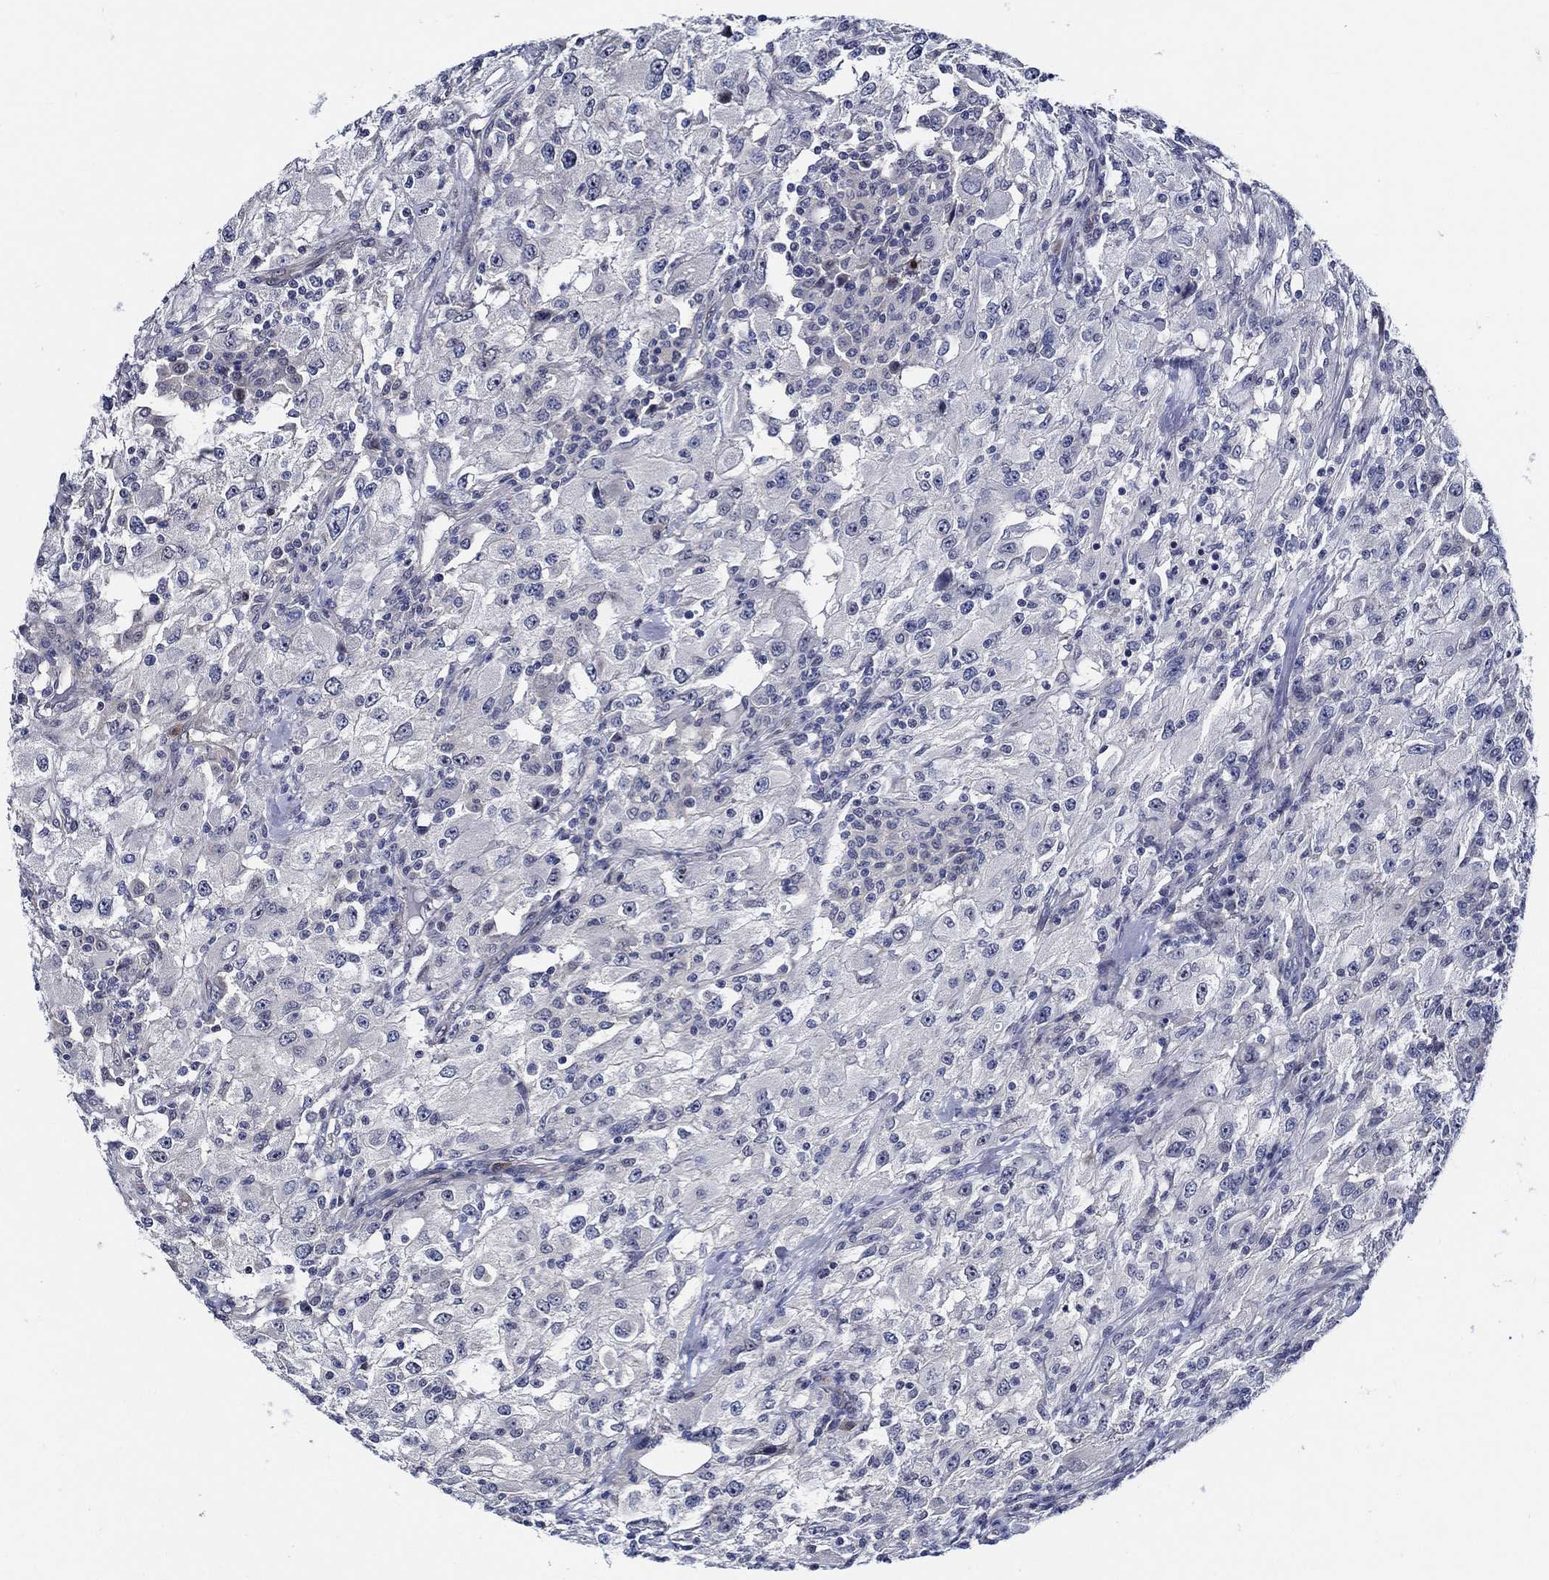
{"staining": {"intensity": "negative", "quantity": "none", "location": "none"}, "tissue": "renal cancer", "cell_type": "Tumor cells", "image_type": "cancer", "snomed": [{"axis": "morphology", "description": "Adenocarcinoma, NOS"}, {"axis": "topography", "description": "Kidney"}], "caption": "The IHC photomicrograph has no significant expression in tumor cells of renal cancer tissue.", "gene": "C8orf48", "patient": {"sex": "female", "age": 67}}